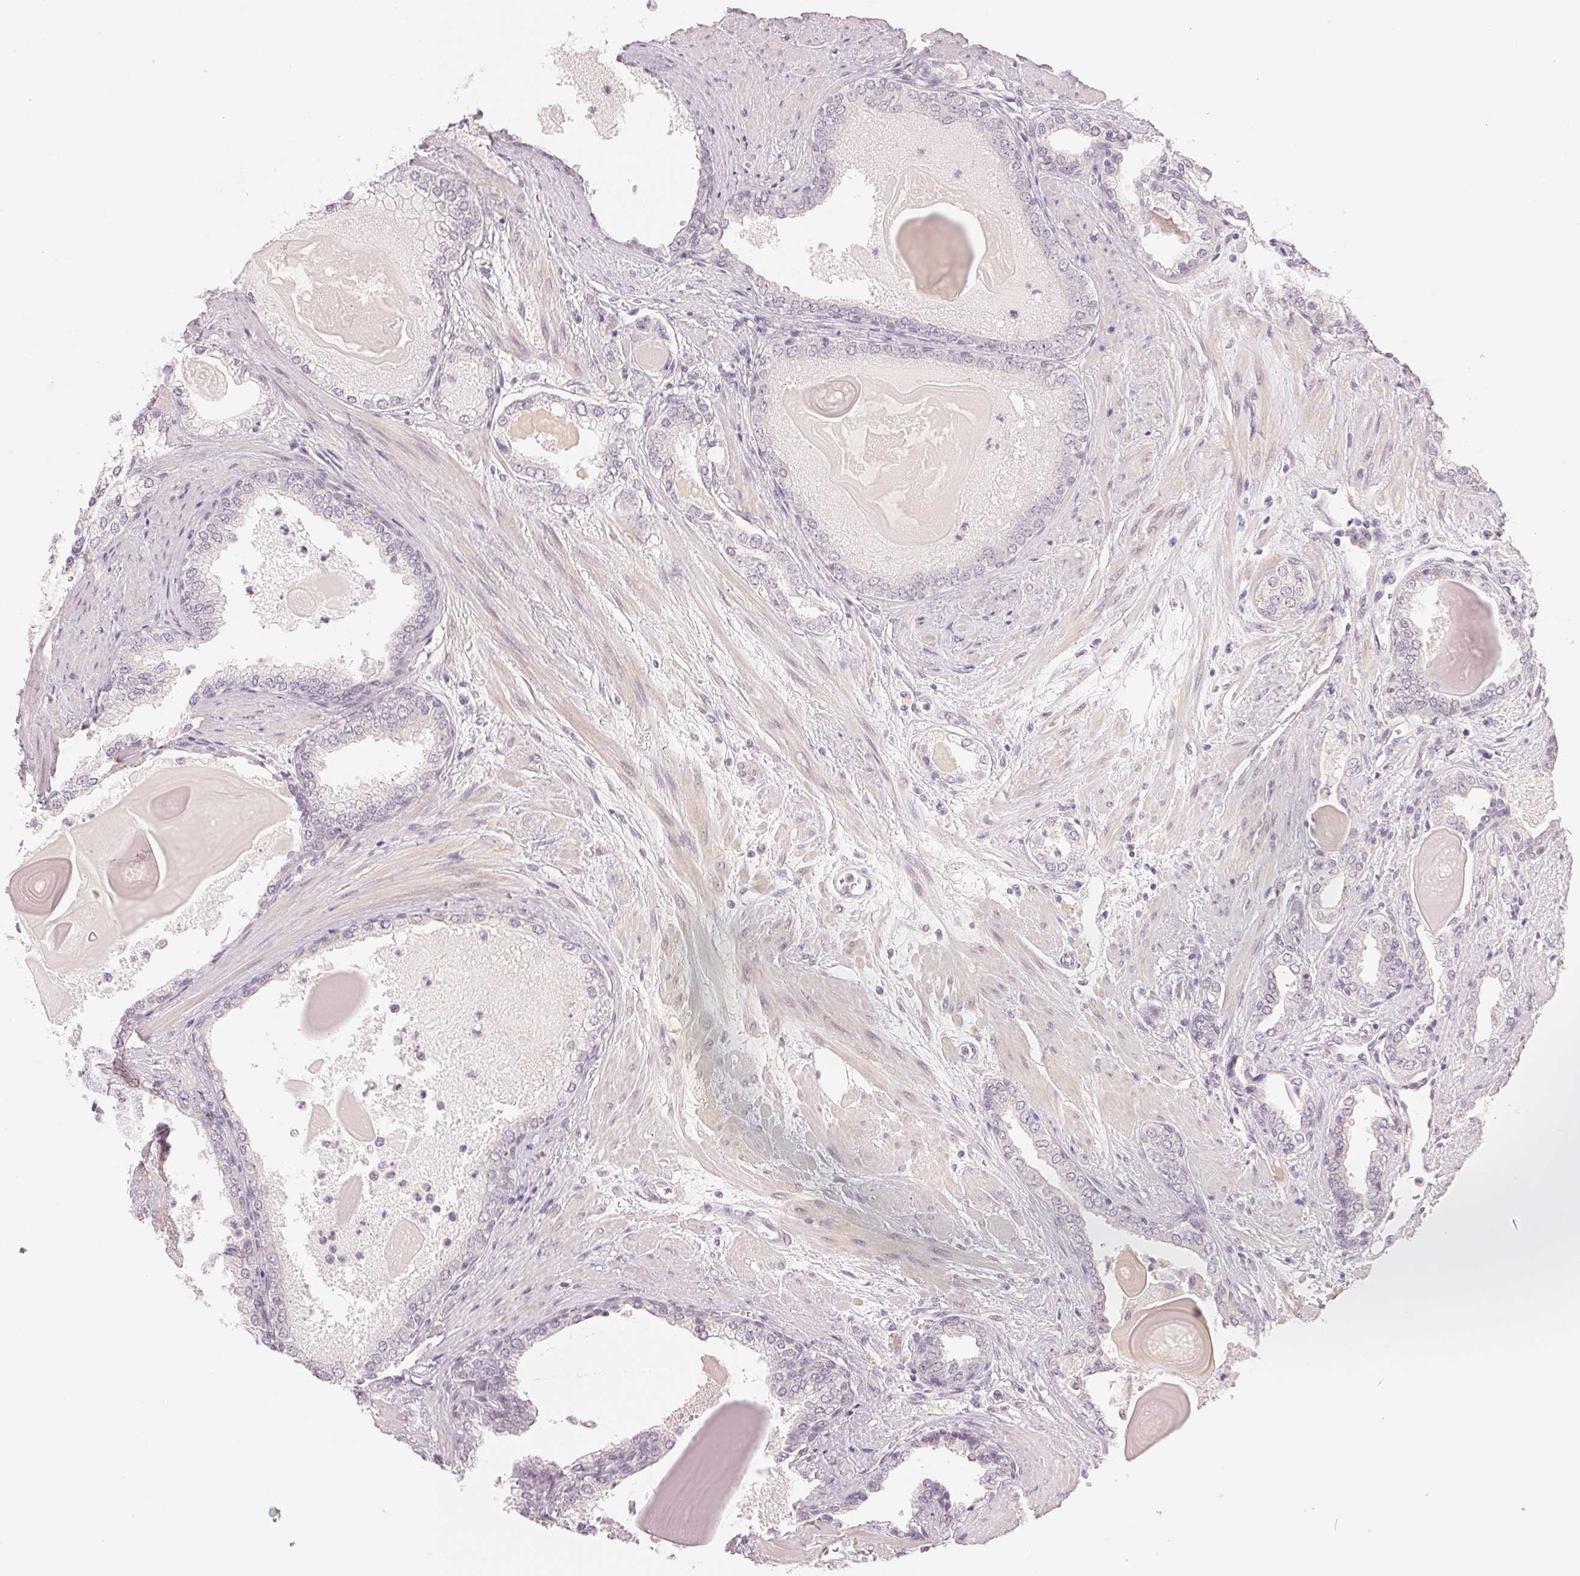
{"staining": {"intensity": "negative", "quantity": "none", "location": "none"}, "tissue": "prostate cancer", "cell_type": "Tumor cells", "image_type": "cancer", "snomed": [{"axis": "morphology", "description": "Adenocarcinoma, Low grade"}, {"axis": "topography", "description": "Prostate"}], "caption": "An image of human prostate adenocarcinoma (low-grade) is negative for staining in tumor cells.", "gene": "MAP1LC3A", "patient": {"sex": "male", "age": 64}}